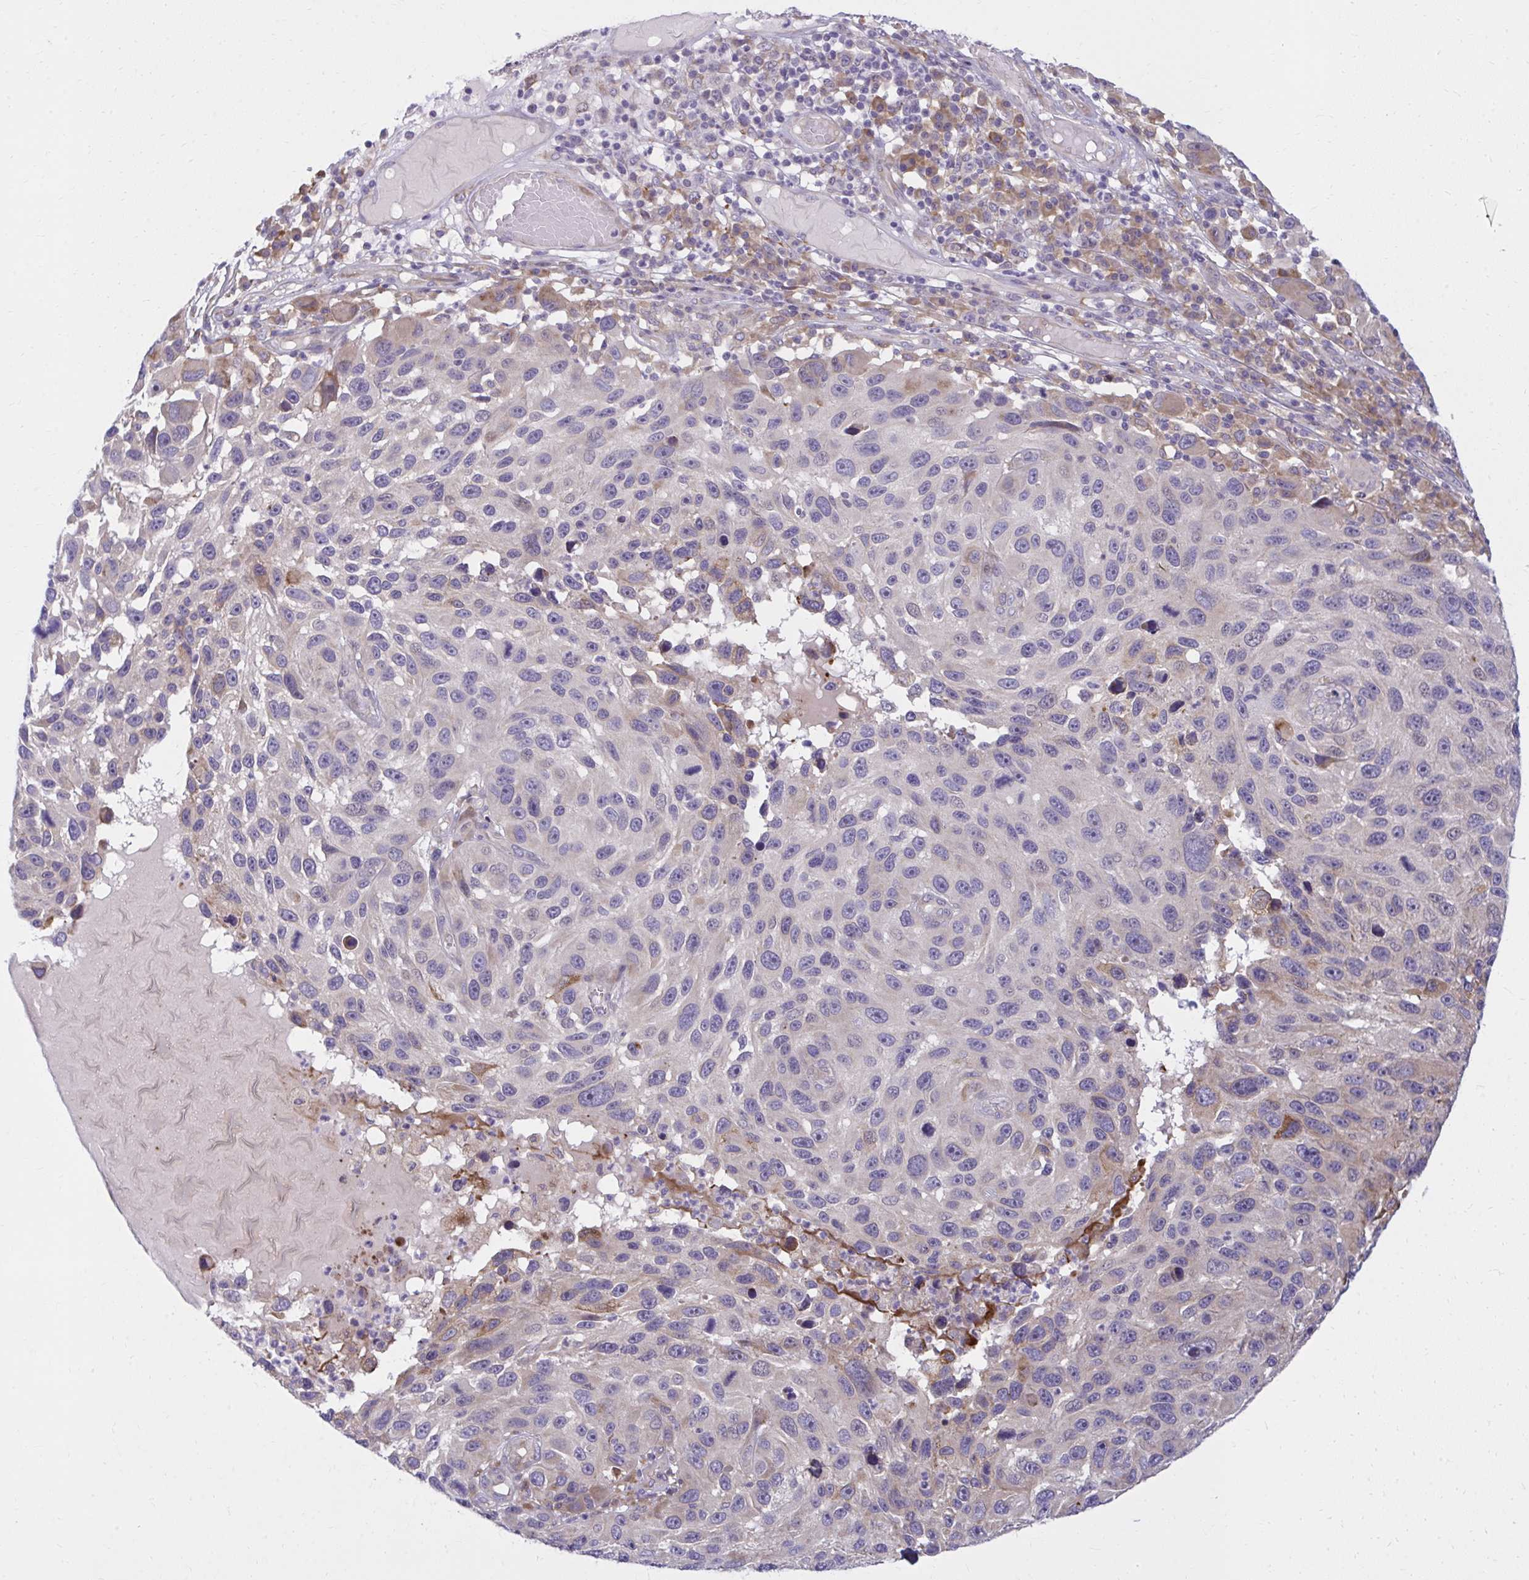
{"staining": {"intensity": "weak", "quantity": "<25%", "location": "cytoplasmic/membranous"}, "tissue": "melanoma", "cell_type": "Tumor cells", "image_type": "cancer", "snomed": [{"axis": "morphology", "description": "Malignant melanoma, NOS"}, {"axis": "topography", "description": "Skin"}], "caption": "Melanoma stained for a protein using immunohistochemistry shows no expression tumor cells.", "gene": "CEMP1", "patient": {"sex": "male", "age": 53}}